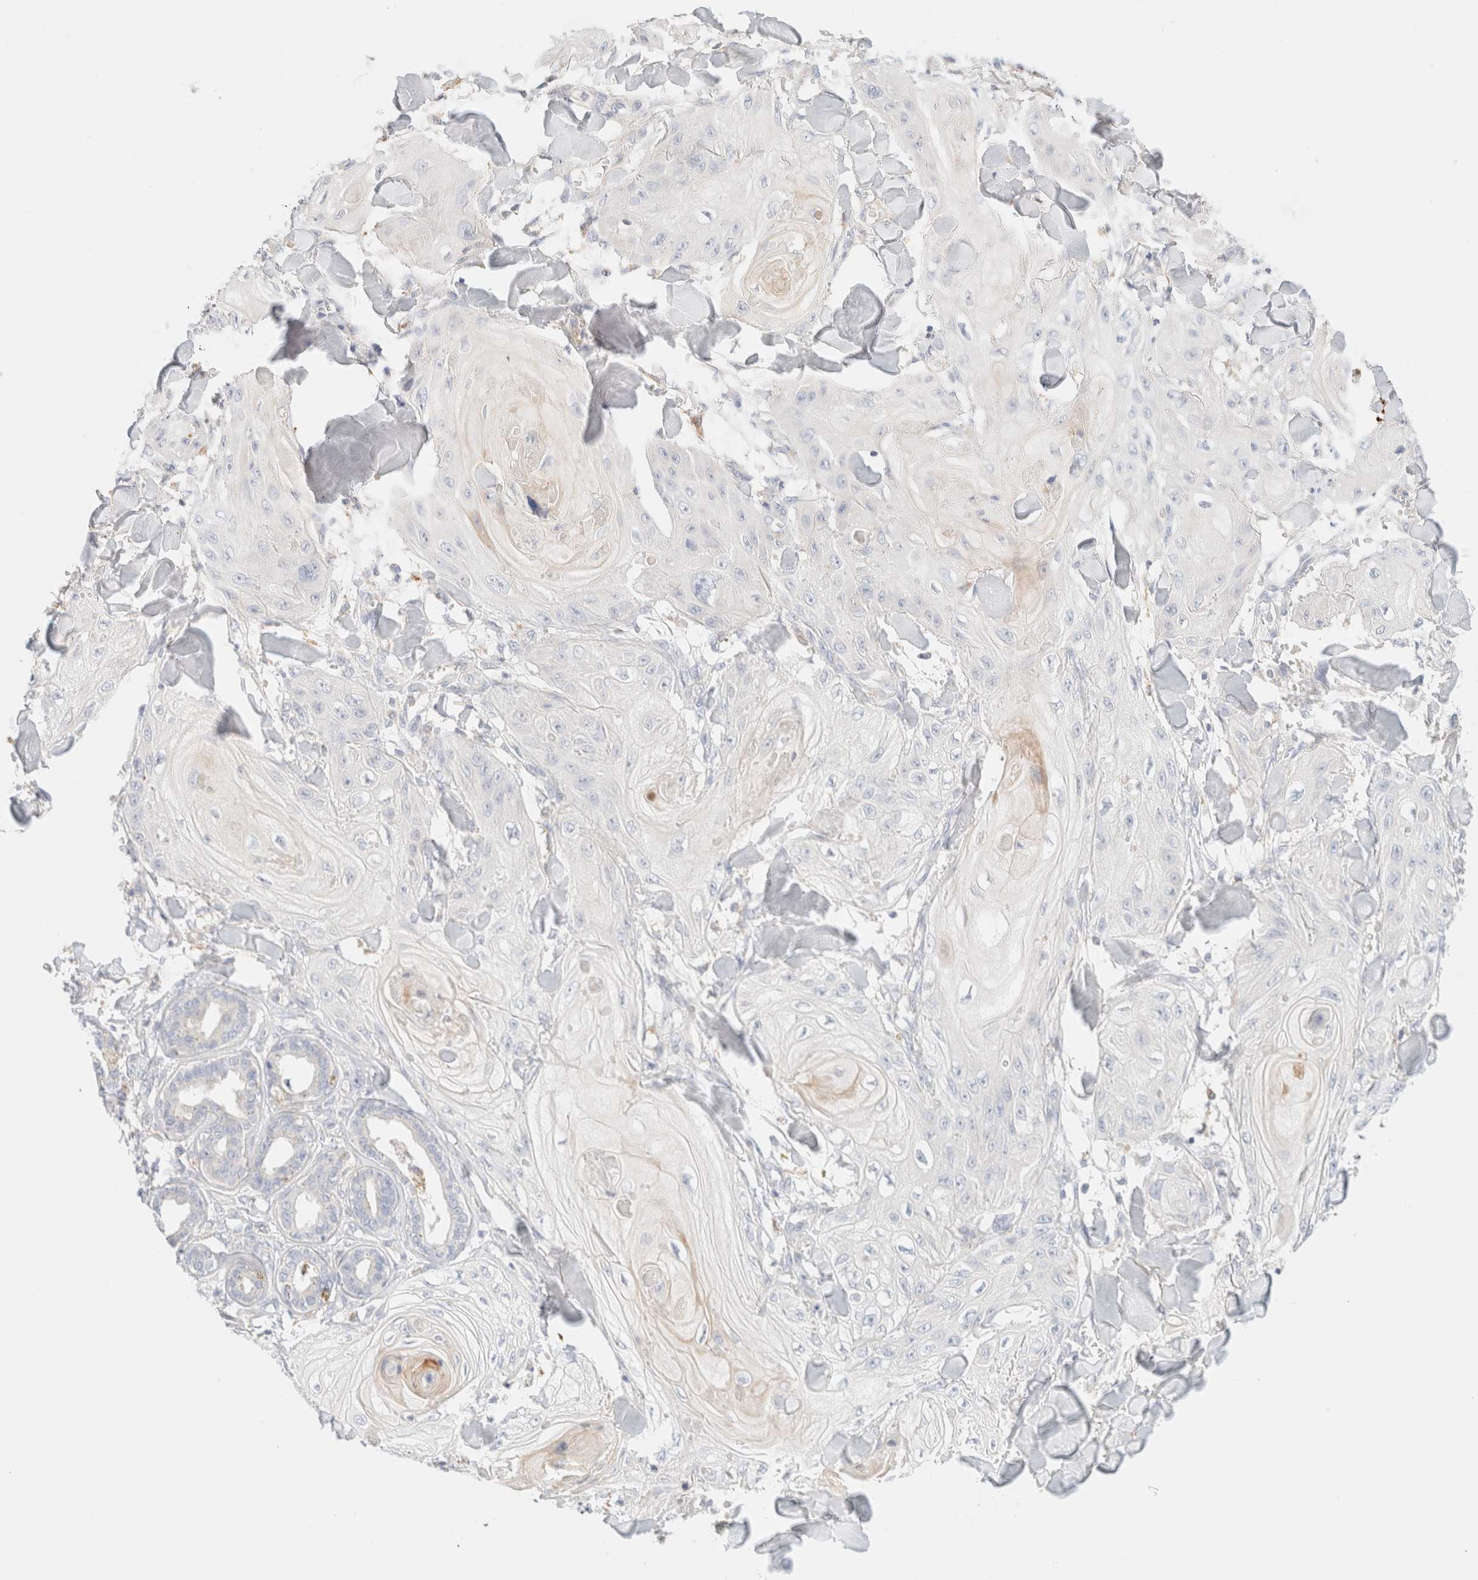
{"staining": {"intensity": "negative", "quantity": "none", "location": "none"}, "tissue": "skin cancer", "cell_type": "Tumor cells", "image_type": "cancer", "snomed": [{"axis": "morphology", "description": "Squamous cell carcinoma, NOS"}, {"axis": "topography", "description": "Skin"}], "caption": "Immunohistochemistry (IHC) of skin squamous cell carcinoma demonstrates no expression in tumor cells.", "gene": "SARM1", "patient": {"sex": "male", "age": 74}}